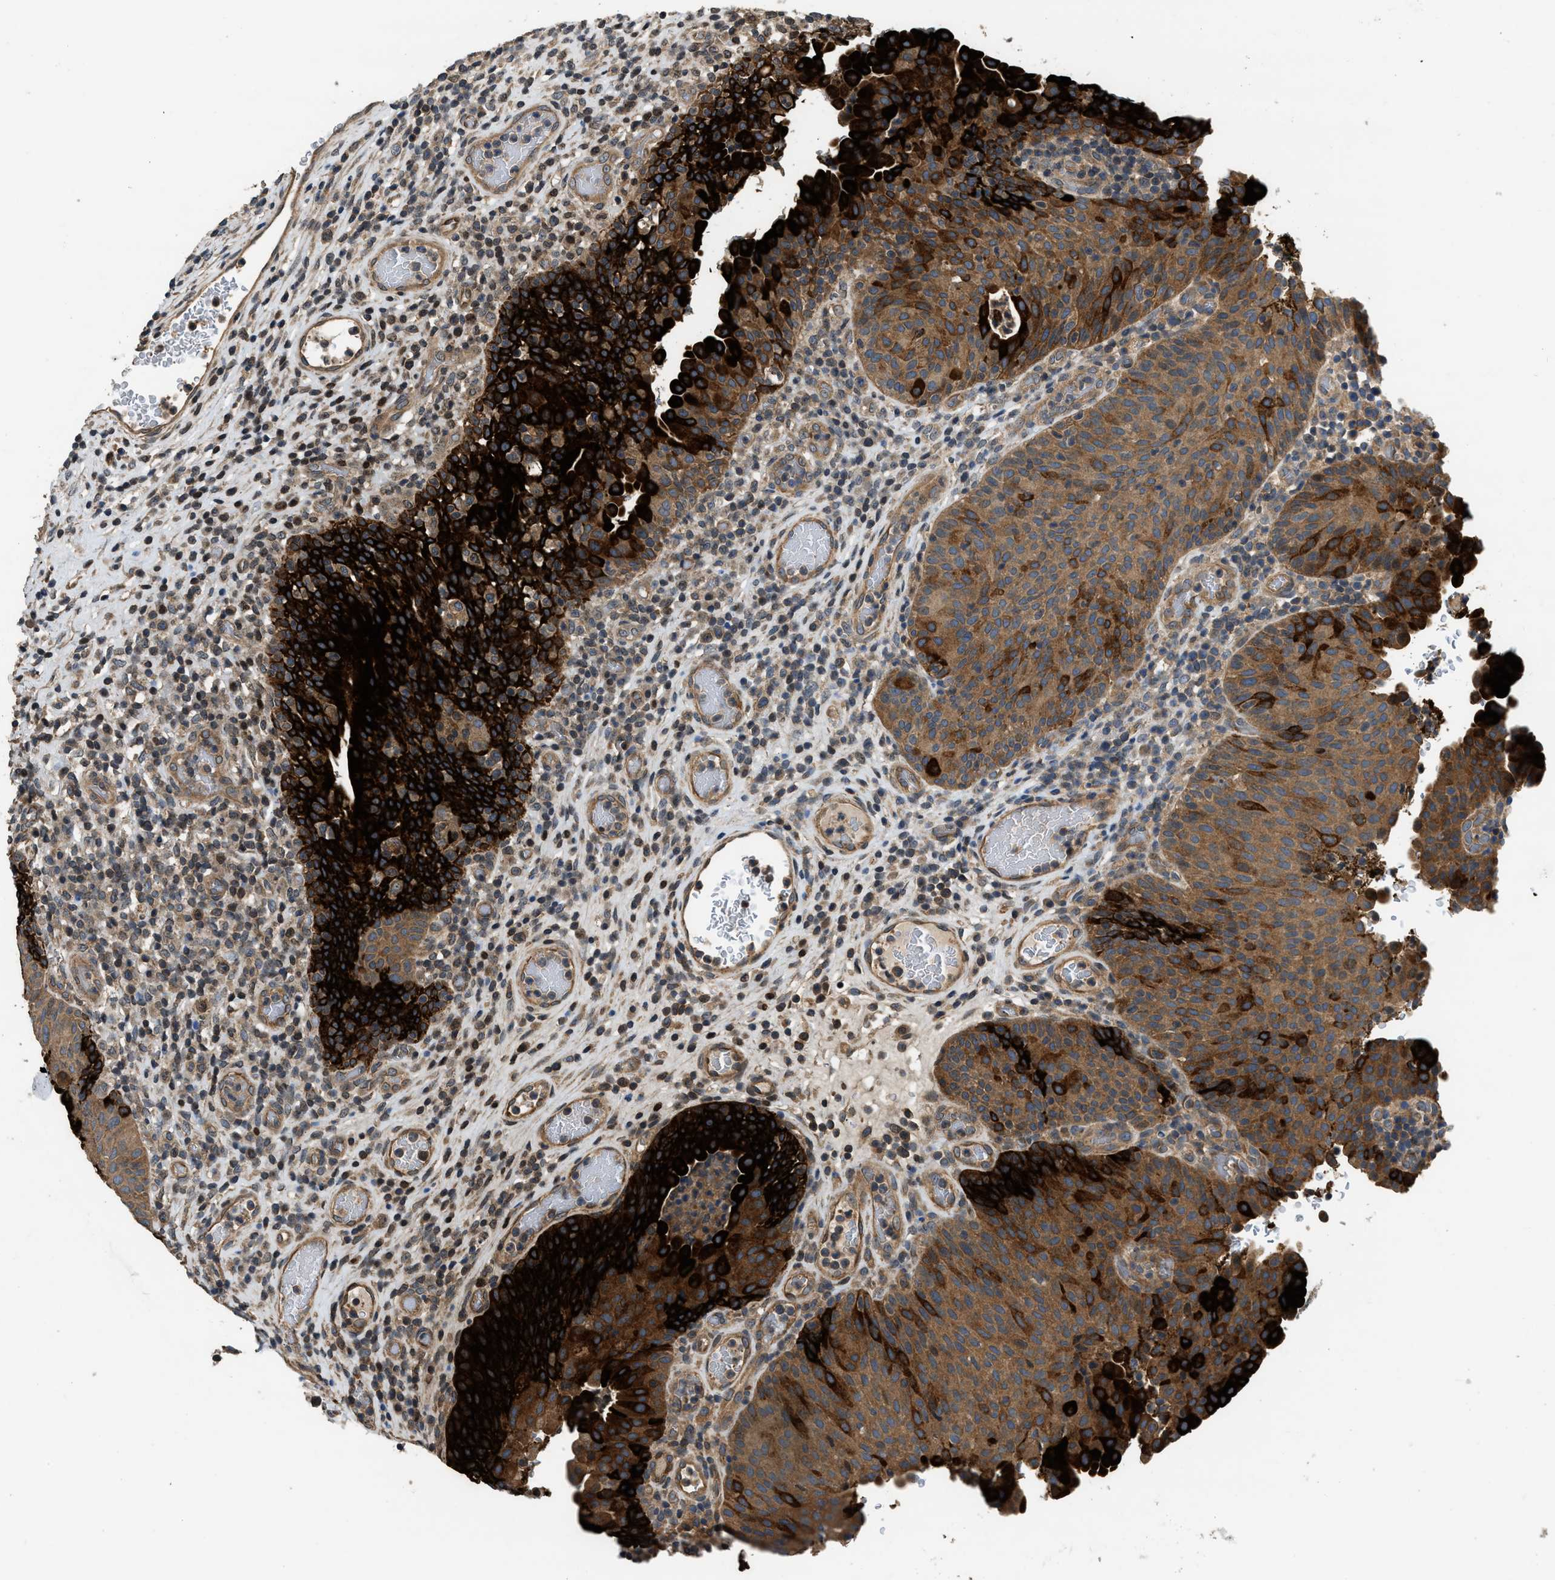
{"staining": {"intensity": "strong", "quantity": ">75%", "location": "cytoplasmic/membranous"}, "tissue": "urothelial cancer", "cell_type": "Tumor cells", "image_type": "cancer", "snomed": [{"axis": "morphology", "description": "Urothelial carcinoma, Low grade"}, {"axis": "topography", "description": "Urinary bladder"}], "caption": "Urothelial carcinoma (low-grade) tissue displays strong cytoplasmic/membranous expression in about >75% of tumor cells Immunohistochemistry (ihc) stains the protein of interest in brown and the nuclei are stained blue.", "gene": "IL3RA", "patient": {"sex": "female", "age": 75}}